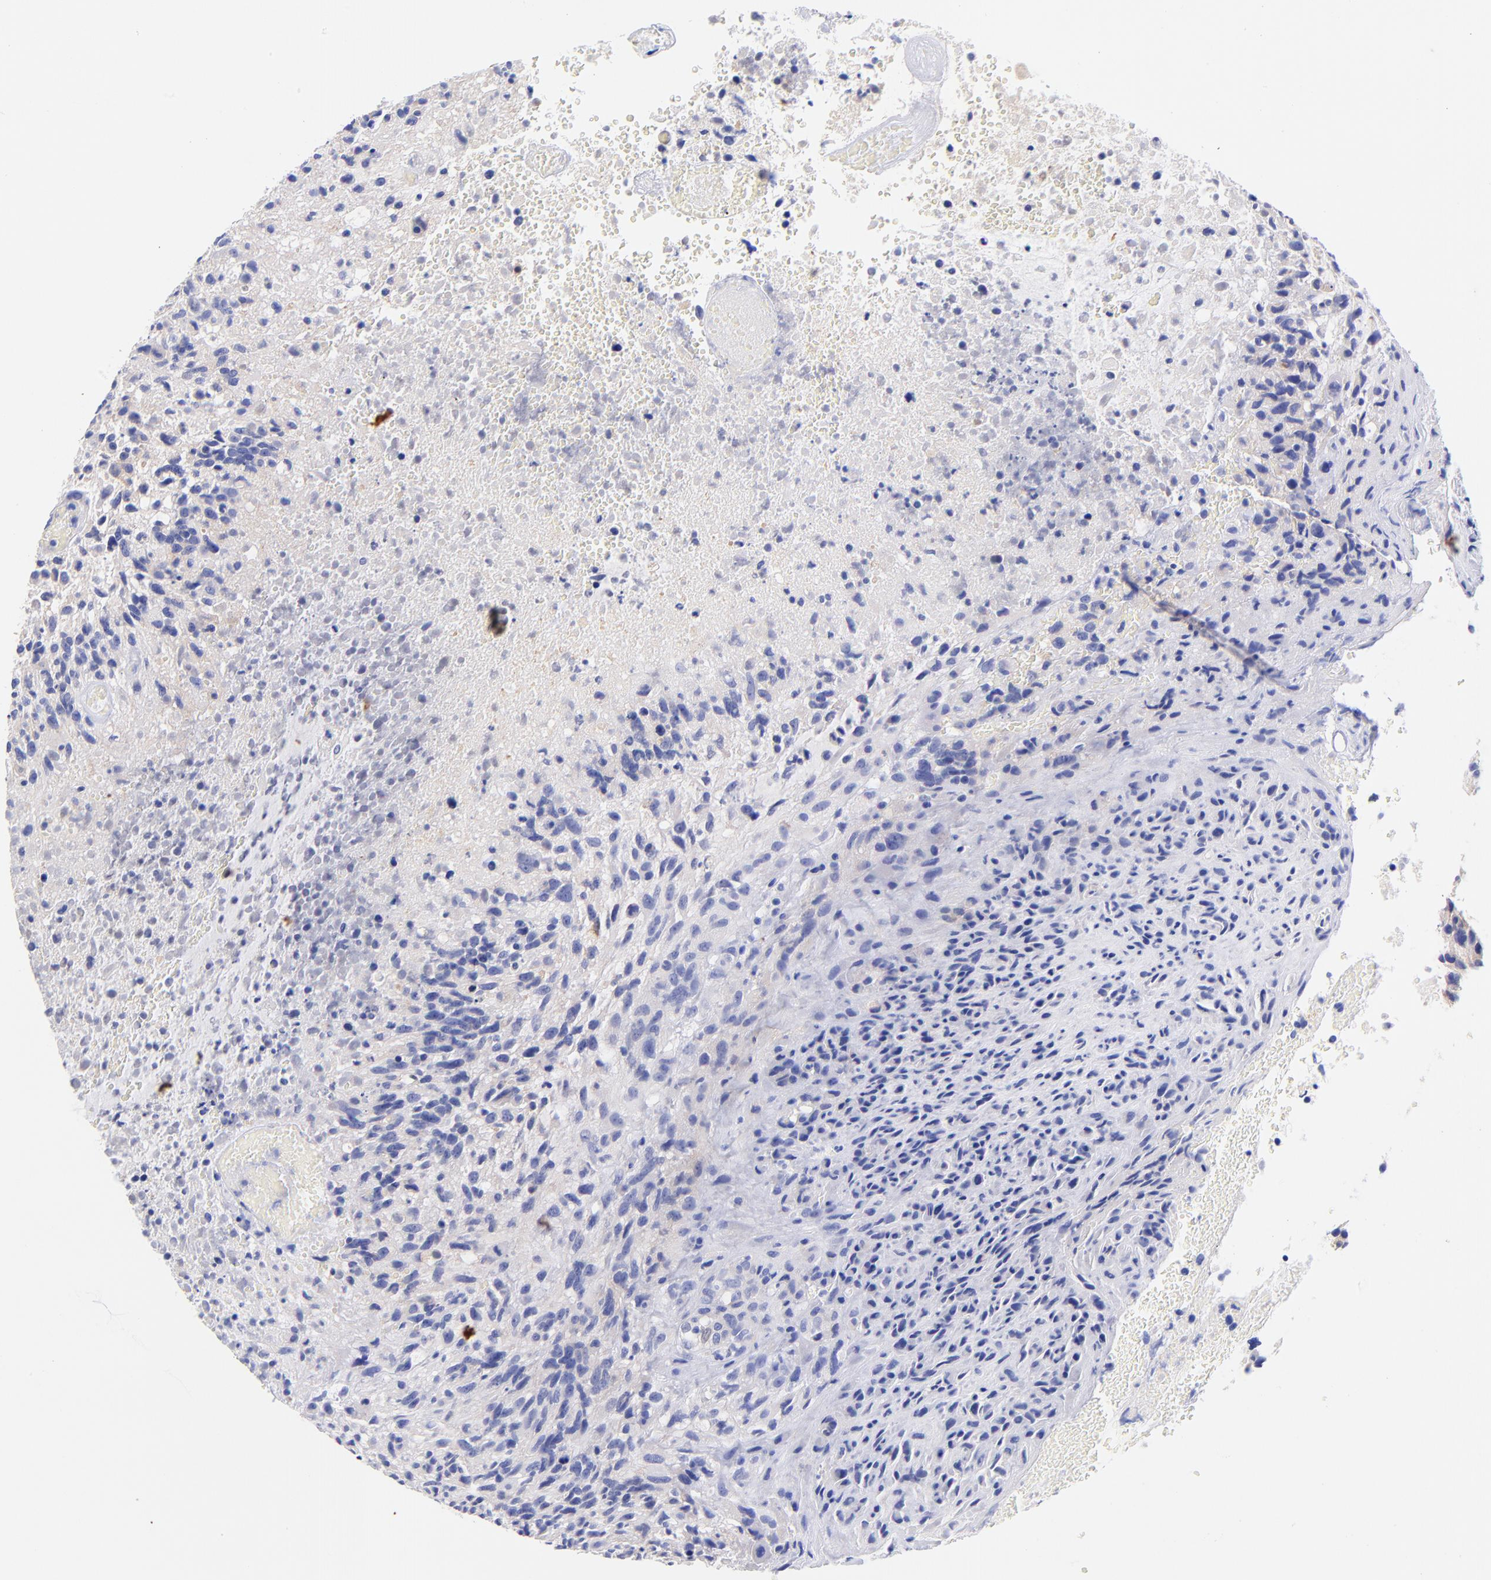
{"staining": {"intensity": "negative", "quantity": "none", "location": "none"}, "tissue": "glioma", "cell_type": "Tumor cells", "image_type": "cancer", "snomed": [{"axis": "morphology", "description": "Glioma, malignant, High grade"}, {"axis": "topography", "description": "Brain"}], "caption": "A high-resolution photomicrograph shows immunohistochemistry (IHC) staining of glioma, which shows no significant staining in tumor cells. Nuclei are stained in blue.", "gene": "GPHN", "patient": {"sex": "male", "age": 72}}